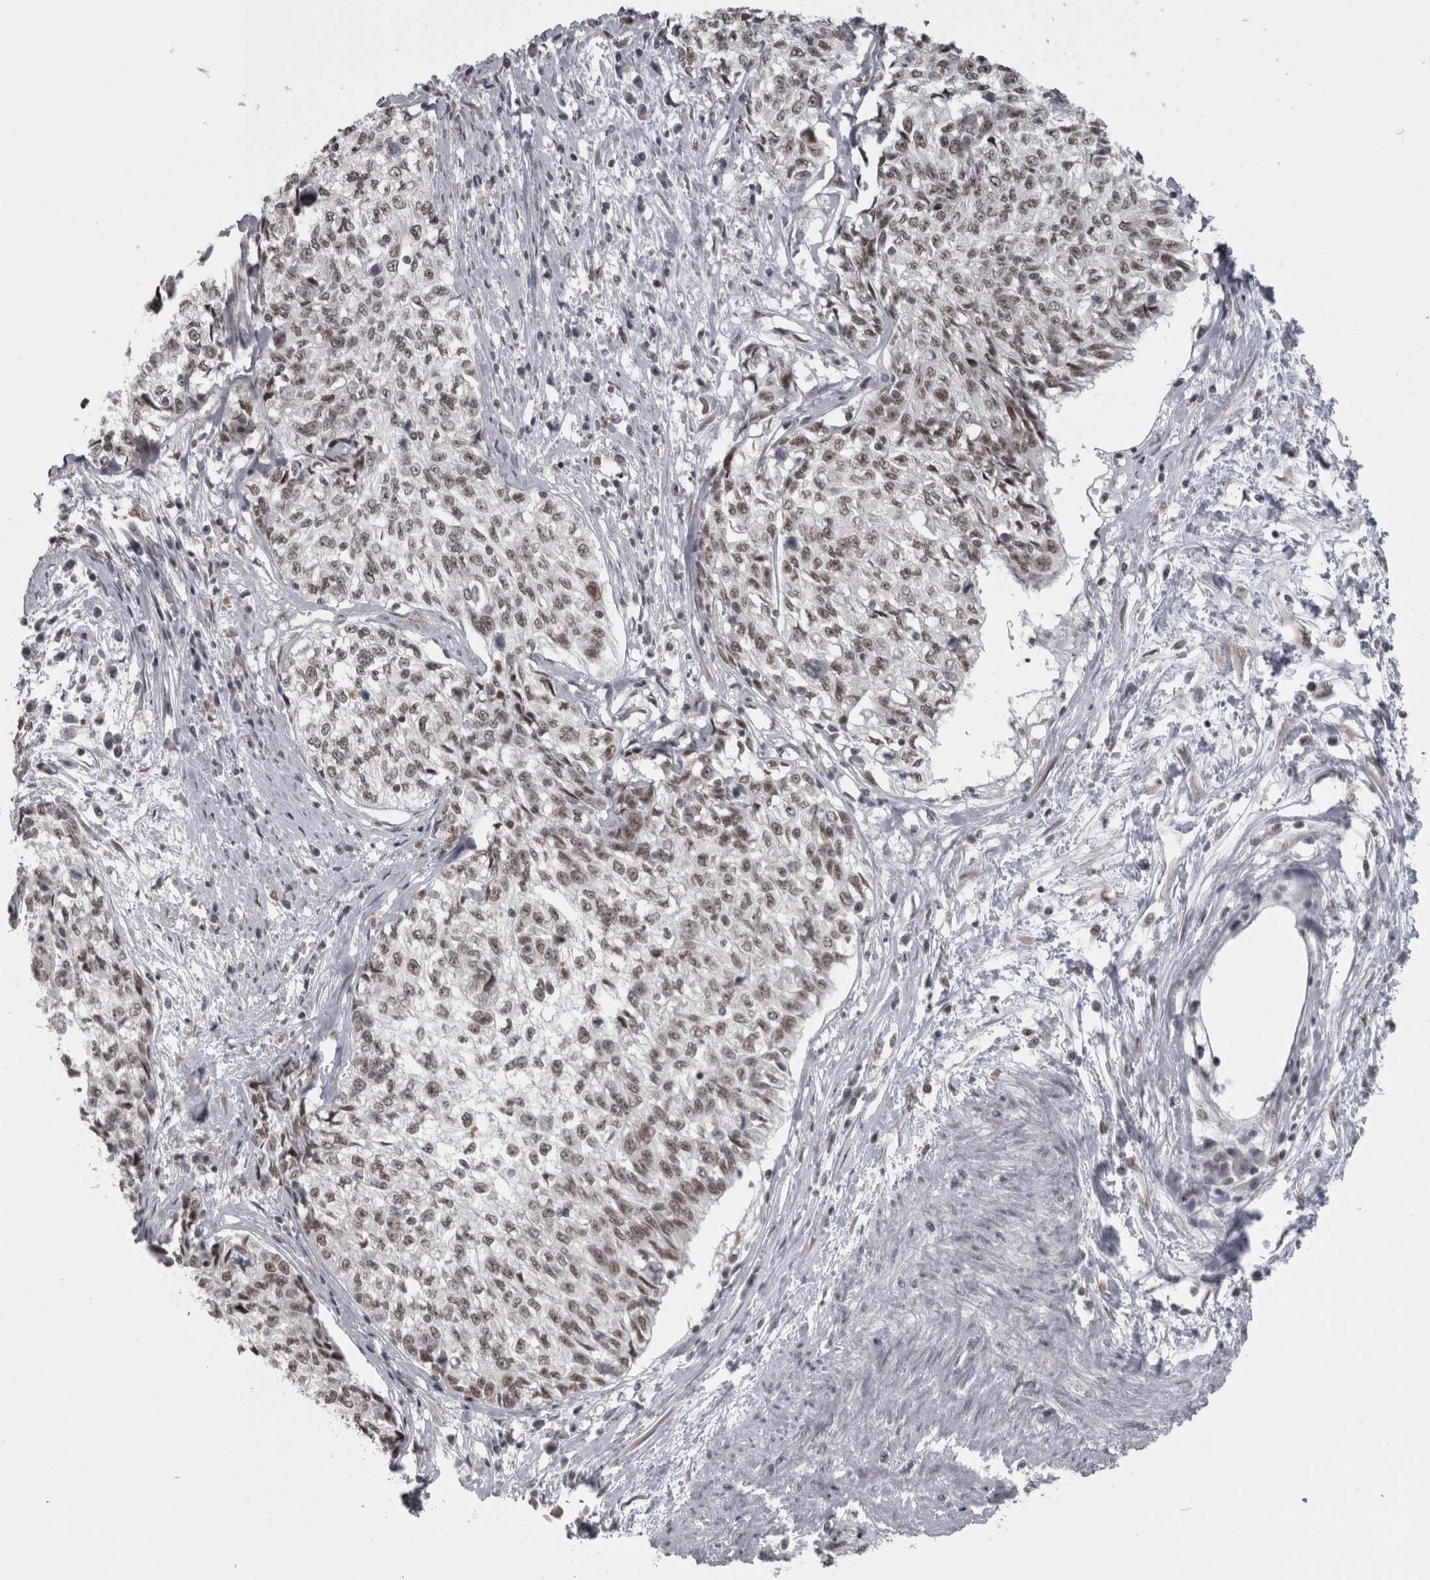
{"staining": {"intensity": "weak", "quantity": ">75%", "location": "nuclear"}, "tissue": "cervical cancer", "cell_type": "Tumor cells", "image_type": "cancer", "snomed": [{"axis": "morphology", "description": "Squamous cell carcinoma, NOS"}, {"axis": "topography", "description": "Cervix"}], "caption": "Protein positivity by immunohistochemistry demonstrates weak nuclear positivity in approximately >75% of tumor cells in cervical cancer (squamous cell carcinoma).", "gene": "MICU3", "patient": {"sex": "female", "age": 57}}